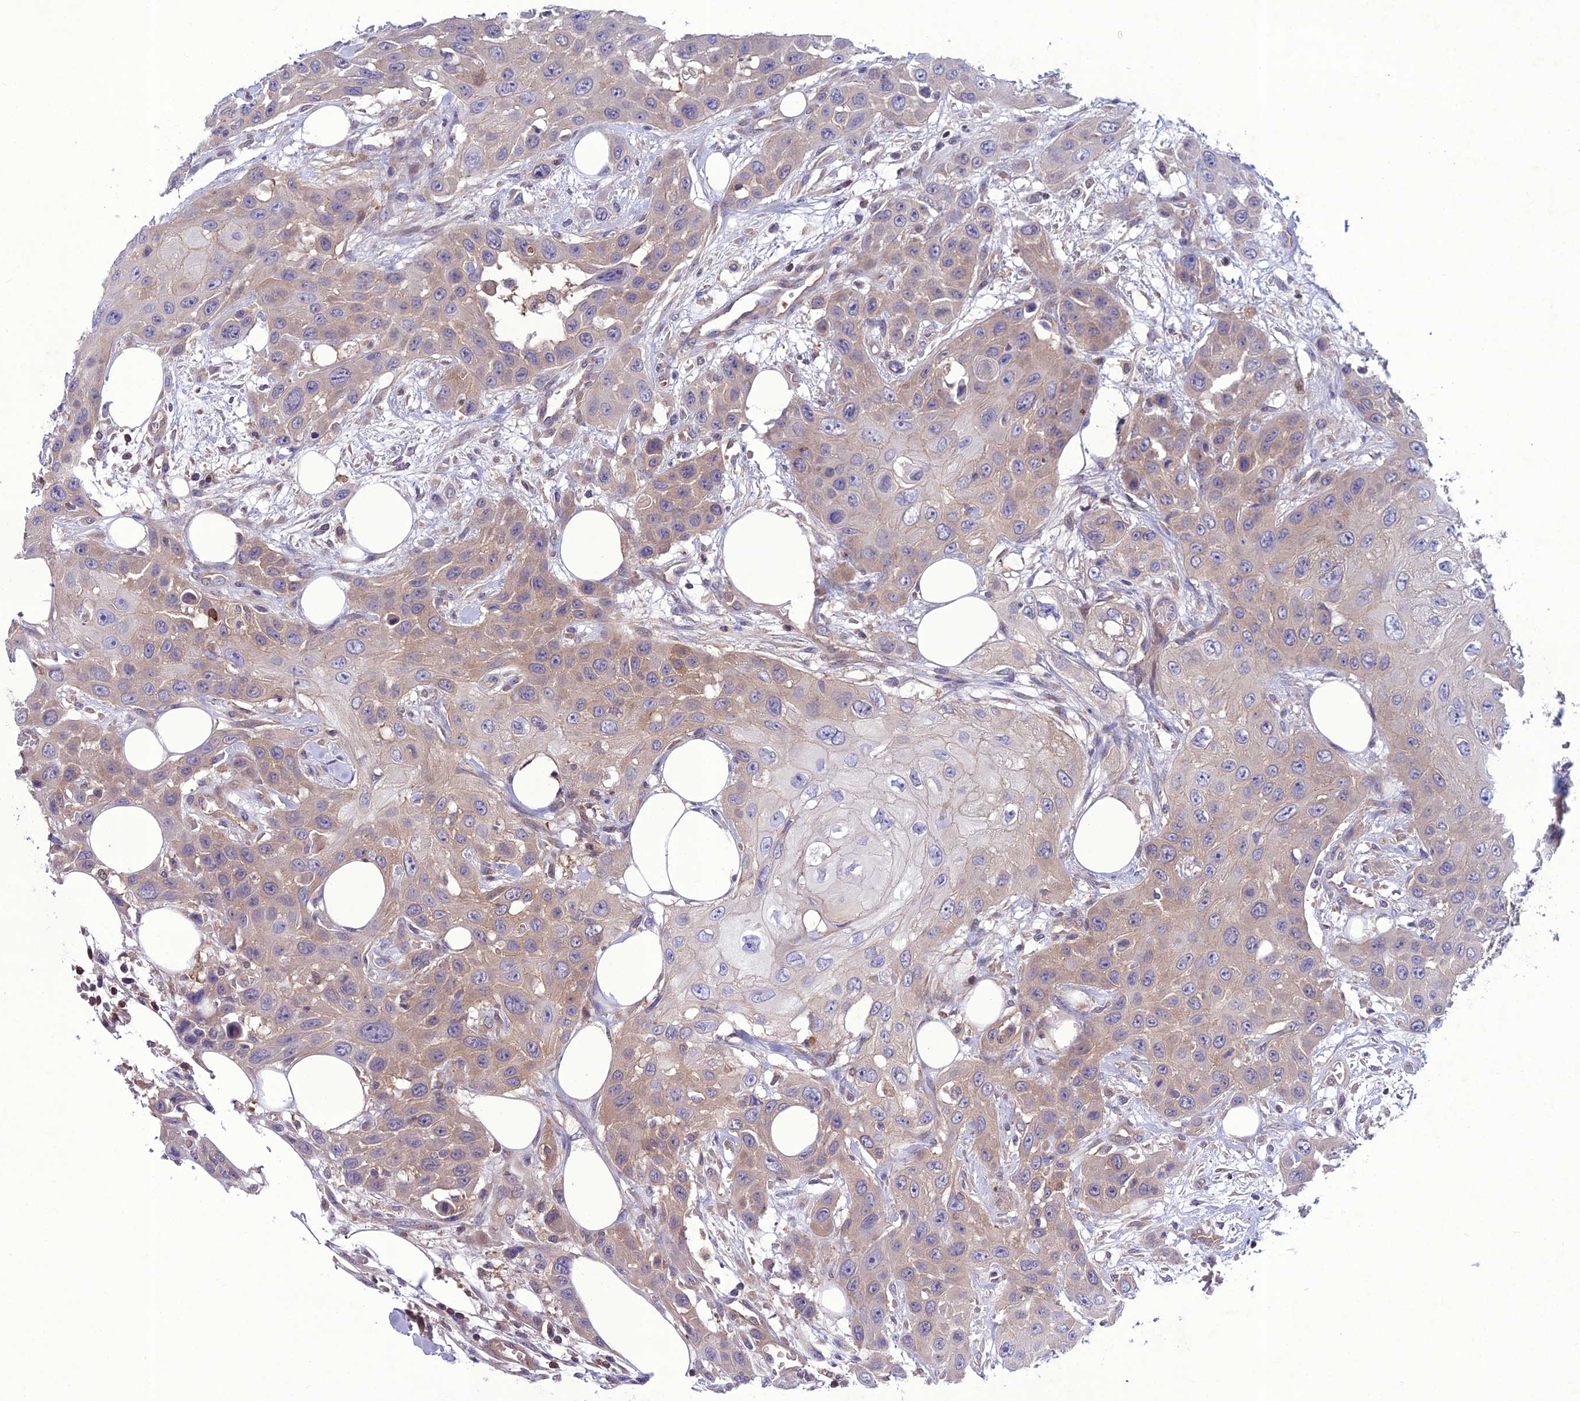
{"staining": {"intensity": "weak", "quantity": "25%-75%", "location": "cytoplasmic/membranous"}, "tissue": "head and neck cancer", "cell_type": "Tumor cells", "image_type": "cancer", "snomed": [{"axis": "morphology", "description": "Squamous cell carcinoma, NOS"}, {"axis": "topography", "description": "Head-Neck"}], "caption": "Human head and neck cancer stained with a brown dye displays weak cytoplasmic/membranous positive staining in approximately 25%-75% of tumor cells.", "gene": "GDF6", "patient": {"sex": "male", "age": 81}}